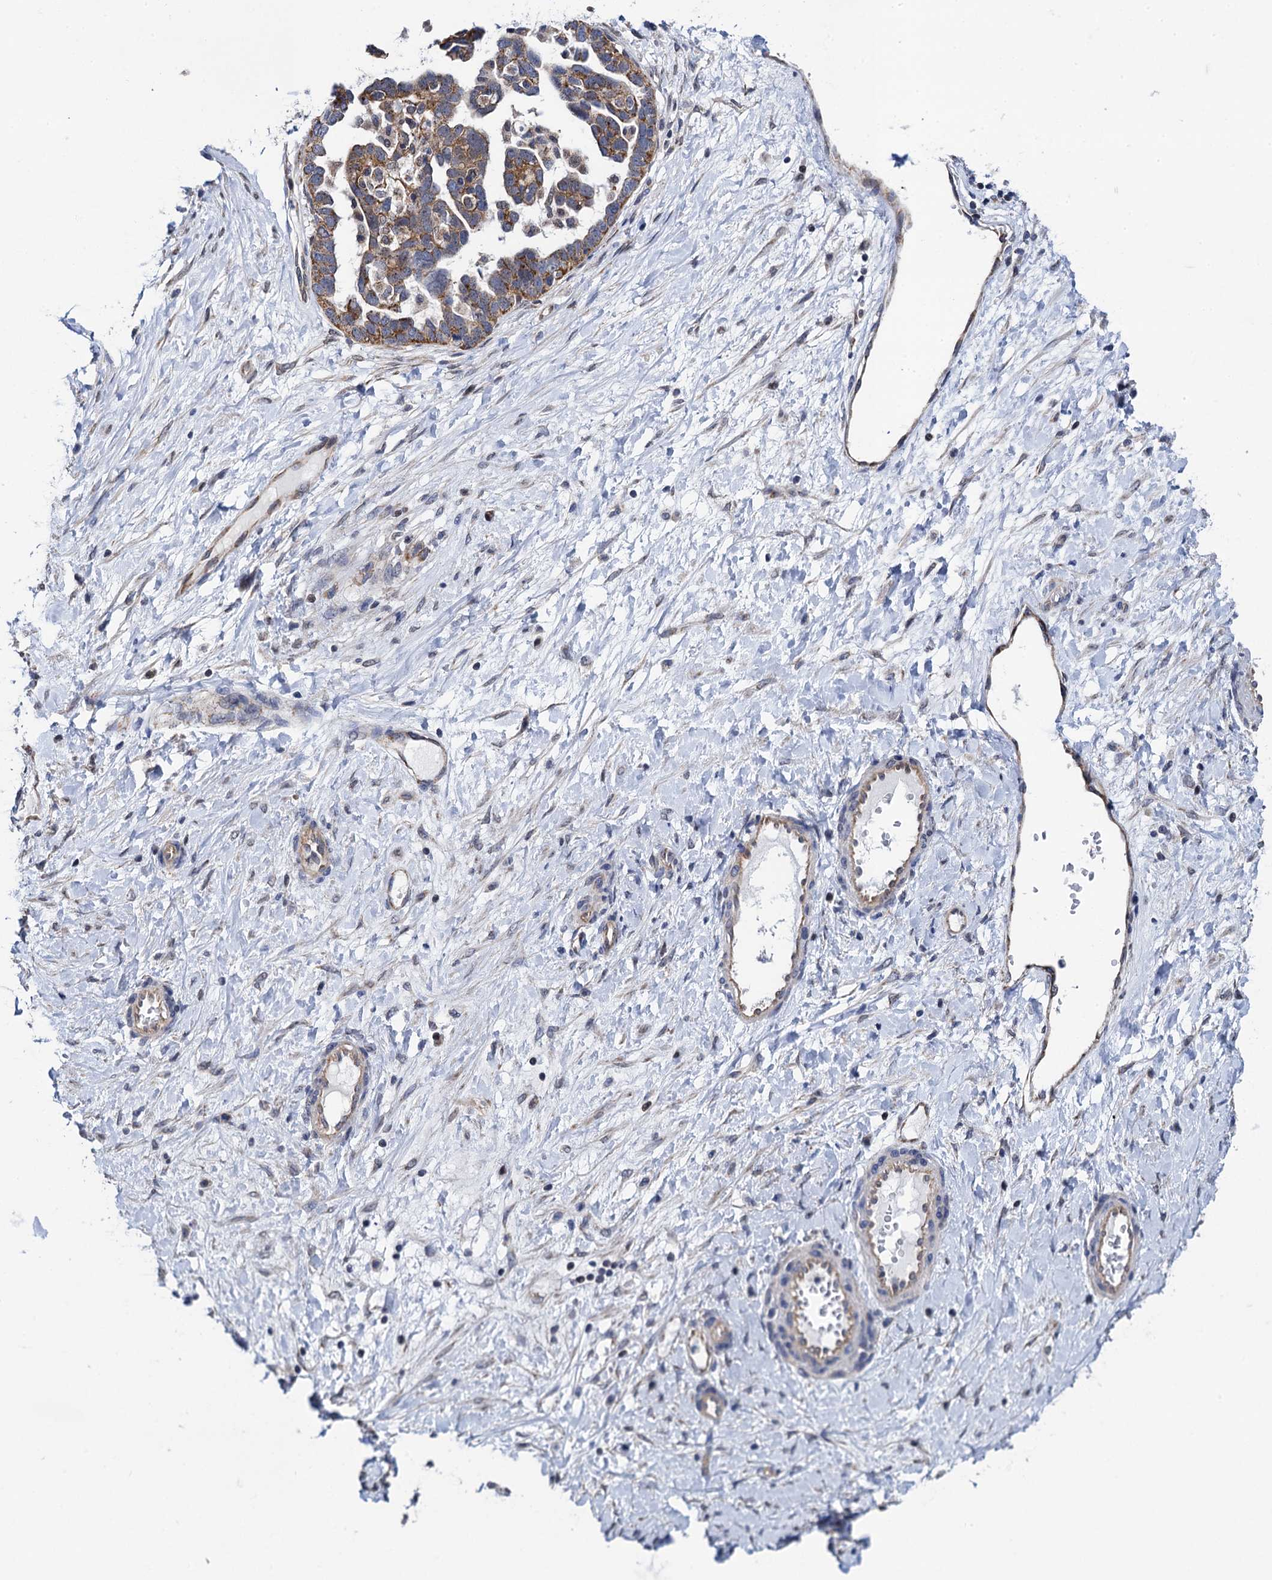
{"staining": {"intensity": "moderate", "quantity": ">75%", "location": "cytoplasmic/membranous"}, "tissue": "ovarian cancer", "cell_type": "Tumor cells", "image_type": "cancer", "snomed": [{"axis": "morphology", "description": "Cystadenocarcinoma, serous, NOS"}, {"axis": "topography", "description": "Ovary"}], "caption": "This is an image of immunohistochemistry (IHC) staining of ovarian cancer (serous cystadenocarcinoma), which shows moderate positivity in the cytoplasmic/membranous of tumor cells.", "gene": "PTCD3", "patient": {"sex": "female", "age": 54}}